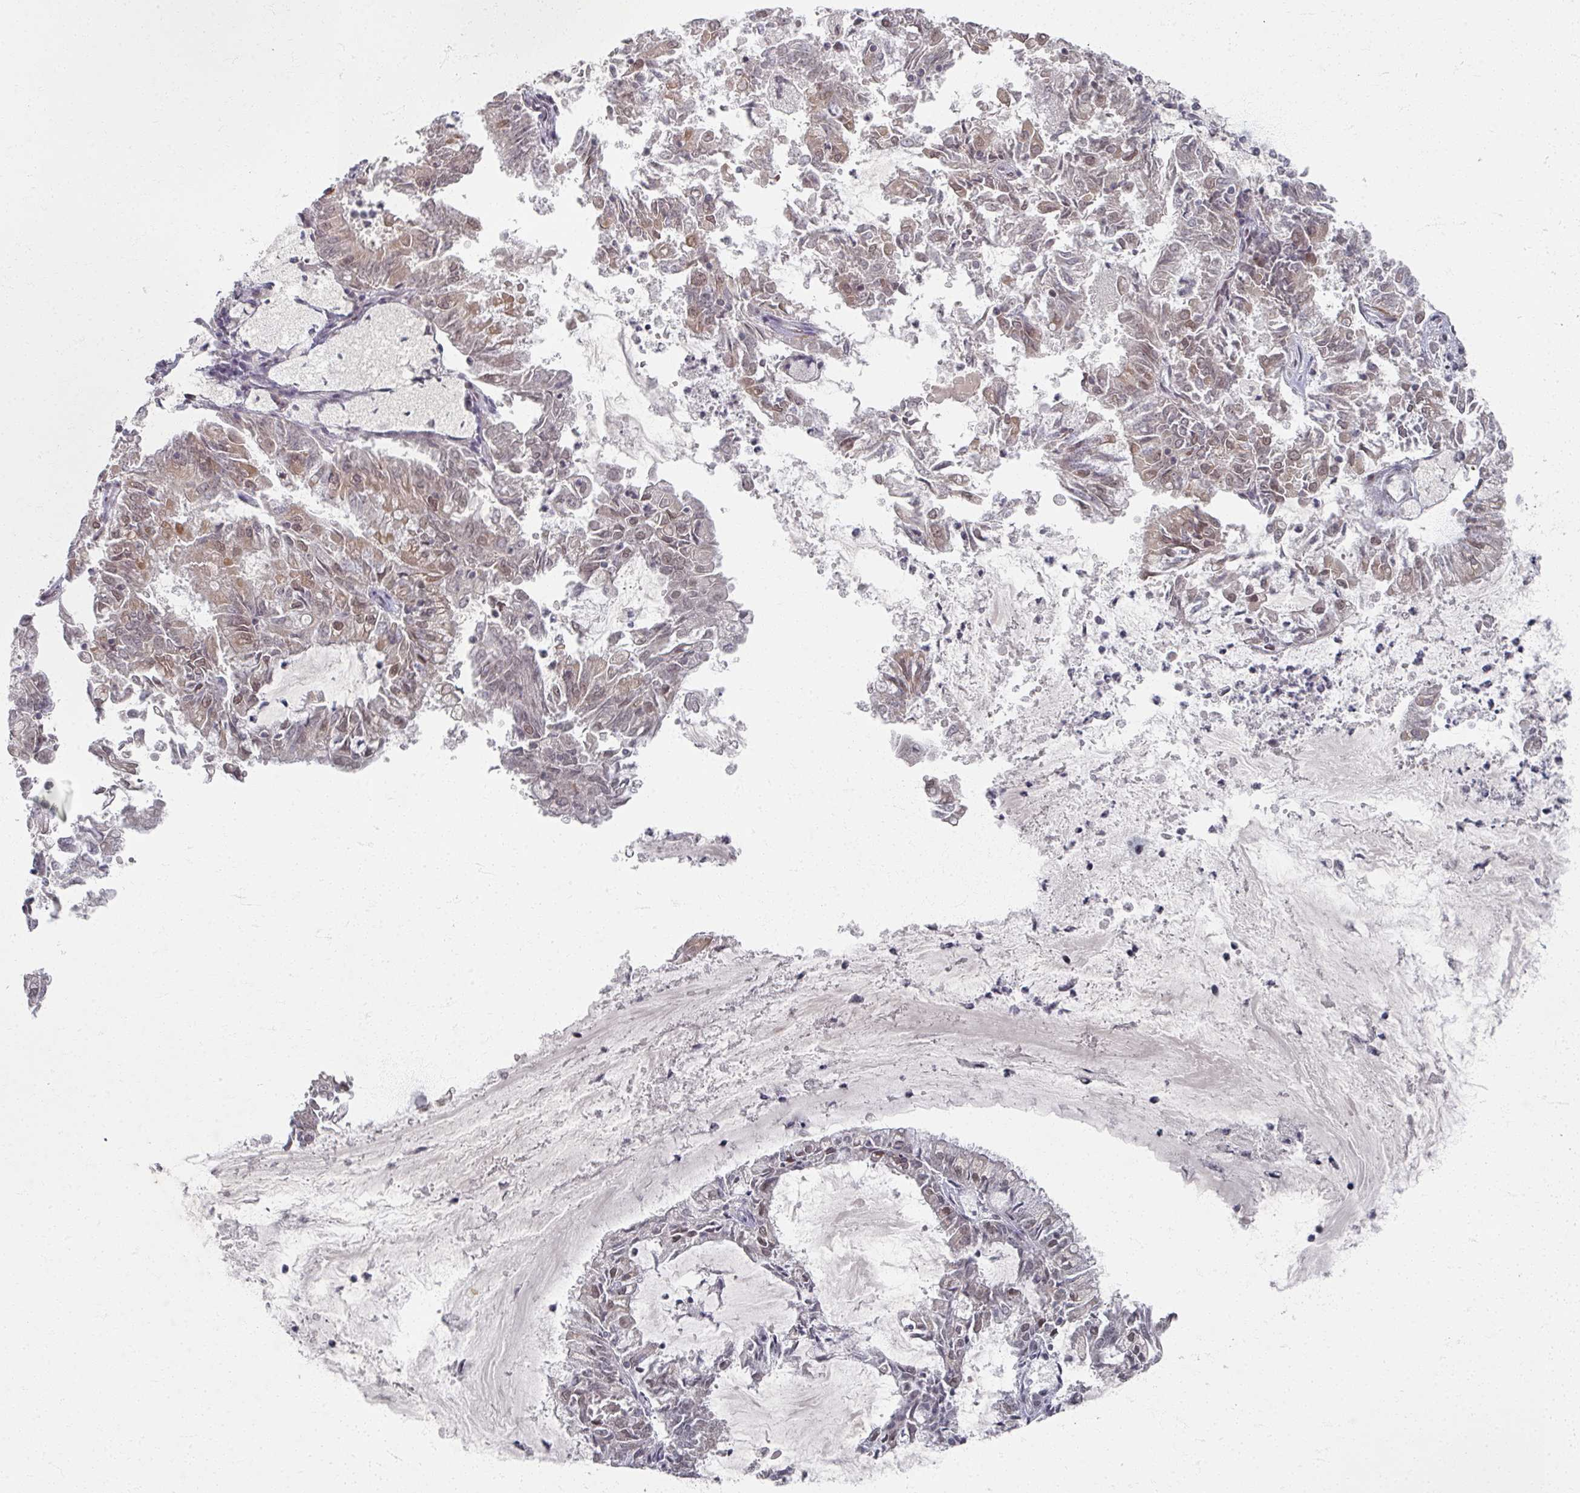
{"staining": {"intensity": "moderate", "quantity": "<25%", "location": "nuclear"}, "tissue": "endometrial cancer", "cell_type": "Tumor cells", "image_type": "cancer", "snomed": [{"axis": "morphology", "description": "Adenocarcinoma, NOS"}, {"axis": "topography", "description": "Endometrium"}], "caption": "Moderate nuclear protein expression is identified in about <25% of tumor cells in endometrial cancer. The staining was performed using DAB (3,3'-diaminobenzidine), with brown indicating positive protein expression. Nuclei are stained blue with hematoxylin.", "gene": "PSKH1", "patient": {"sex": "female", "age": 57}}